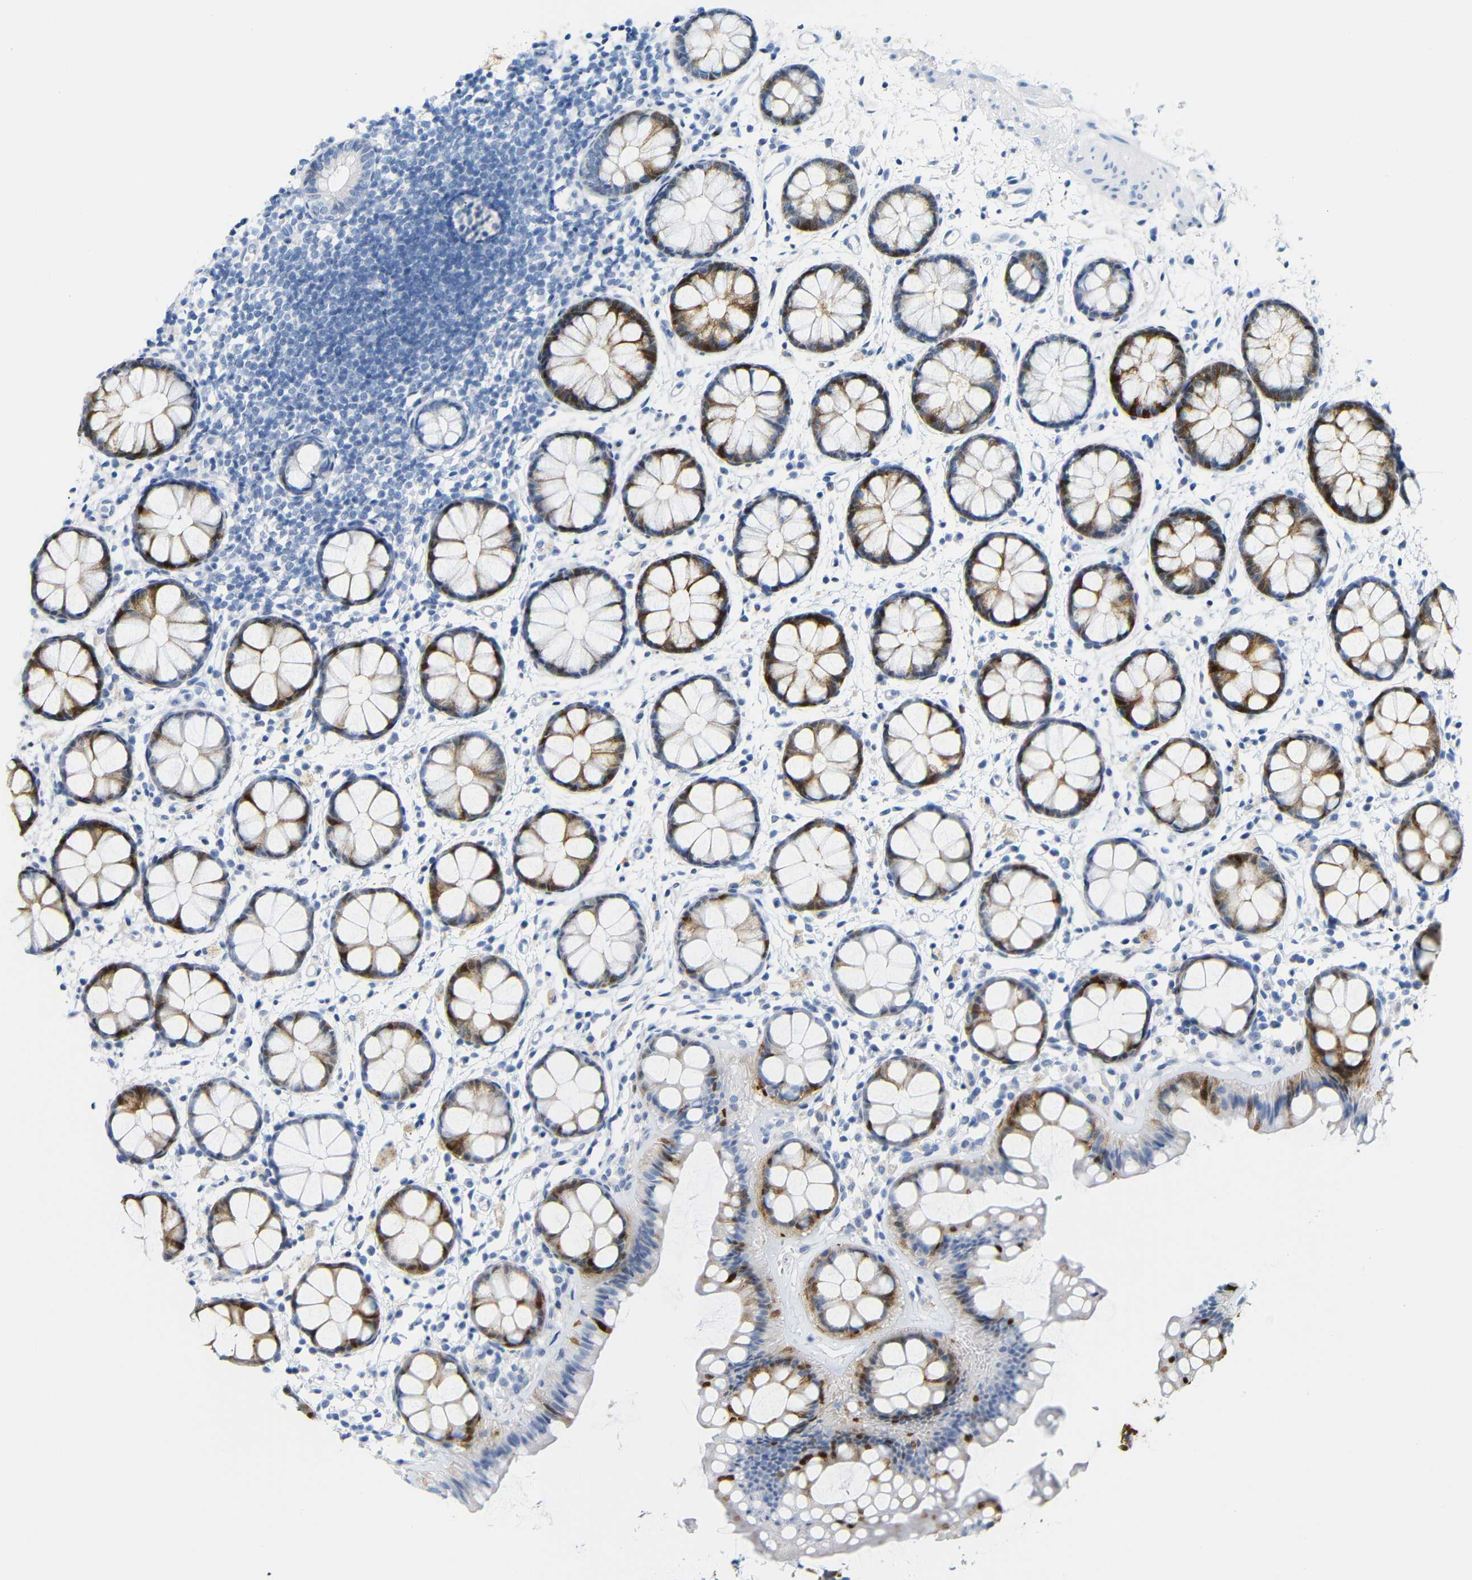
{"staining": {"intensity": "strong", "quantity": "25%-75%", "location": "cytoplasmic/membranous,nuclear"}, "tissue": "rectum", "cell_type": "Glandular cells", "image_type": "normal", "snomed": [{"axis": "morphology", "description": "Normal tissue, NOS"}, {"axis": "topography", "description": "Rectum"}], "caption": "Glandular cells display high levels of strong cytoplasmic/membranous,nuclear expression in about 25%-75% of cells in benign rectum.", "gene": "MT1A", "patient": {"sex": "female", "age": 66}}